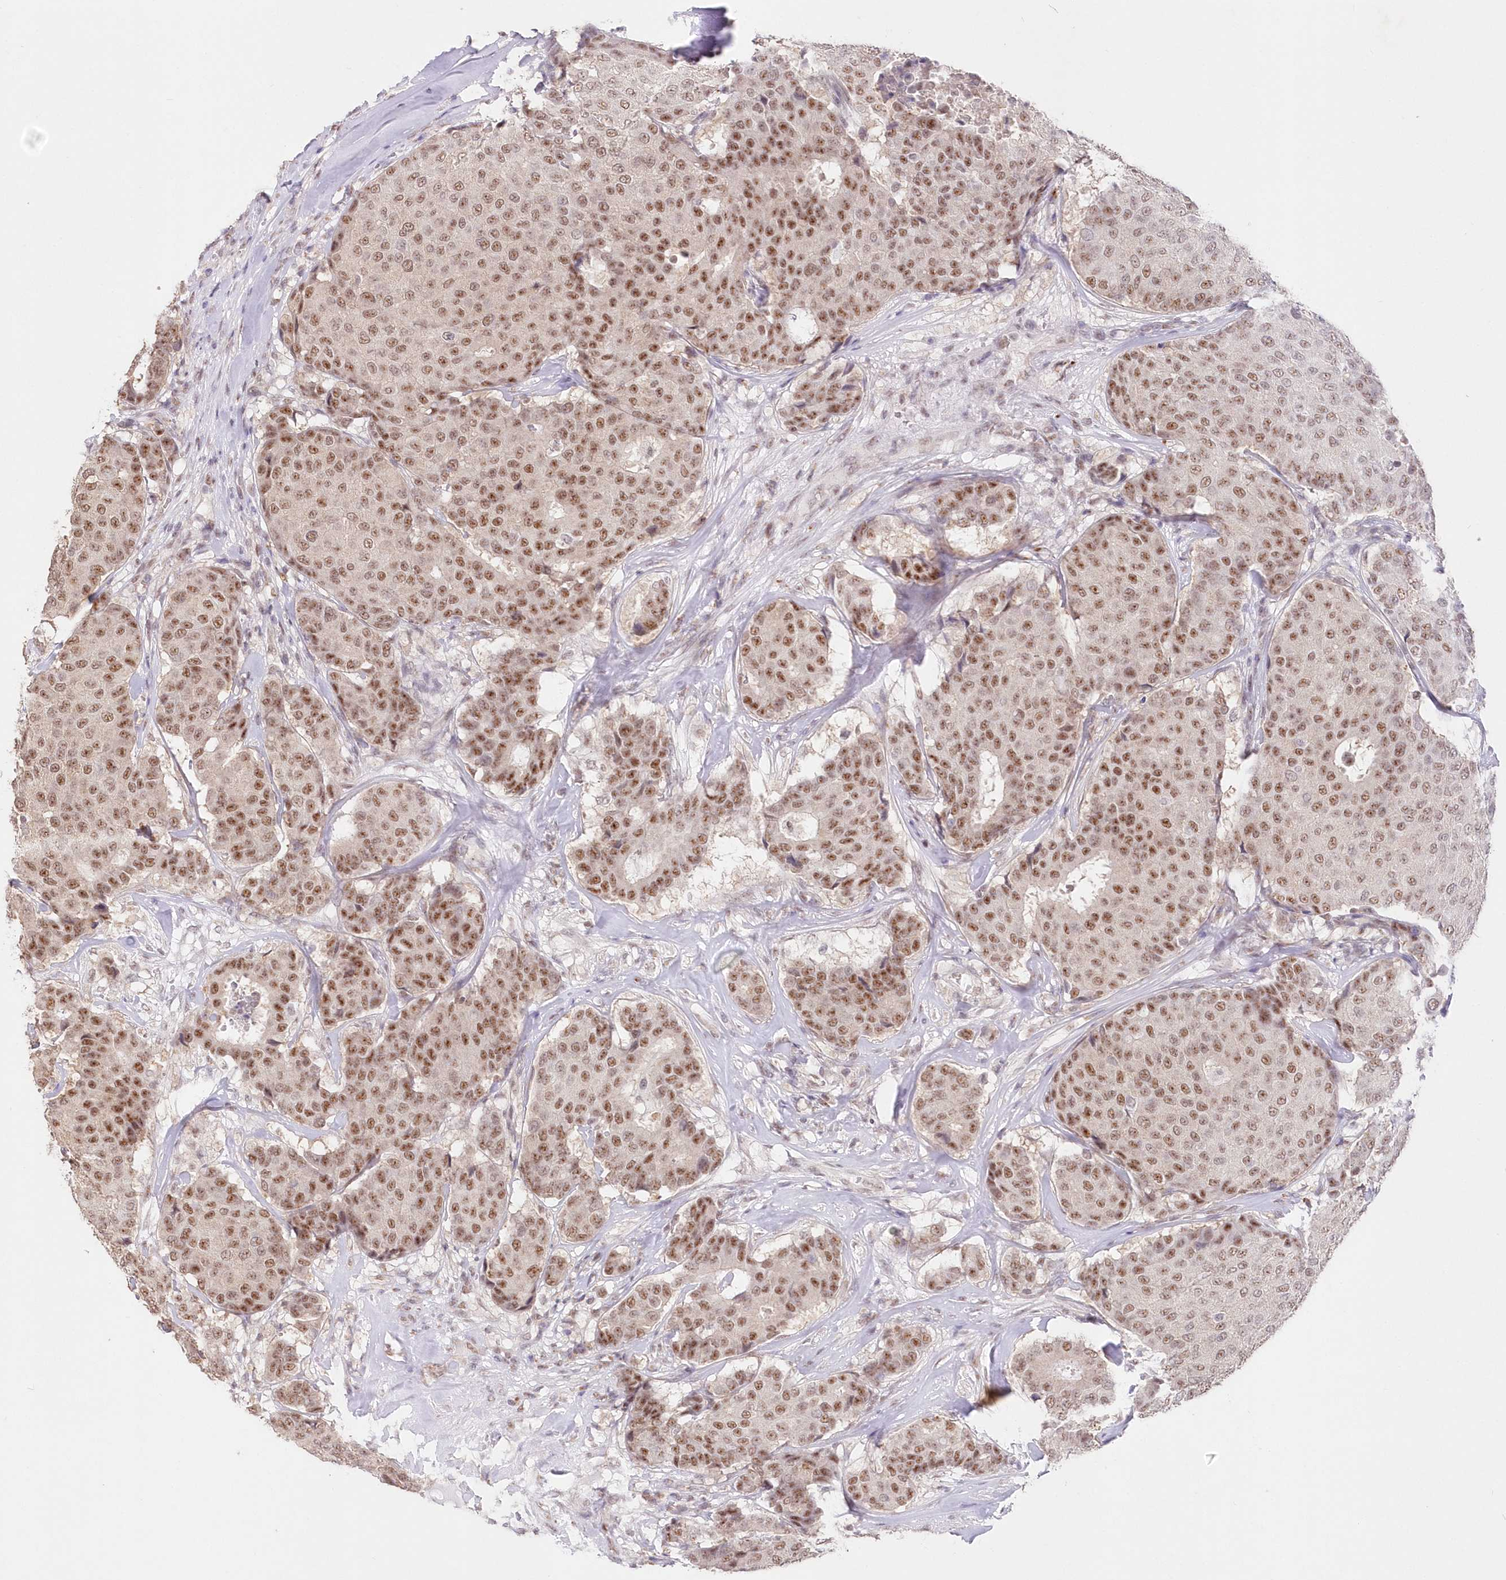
{"staining": {"intensity": "moderate", "quantity": ">75%", "location": "nuclear"}, "tissue": "breast cancer", "cell_type": "Tumor cells", "image_type": "cancer", "snomed": [{"axis": "morphology", "description": "Duct carcinoma"}, {"axis": "topography", "description": "Breast"}], "caption": "Protein analysis of breast cancer tissue exhibits moderate nuclear staining in about >75% of tumor cells.", "gene": "RBM27", "patient": {"sex": "female", "age": 75}}